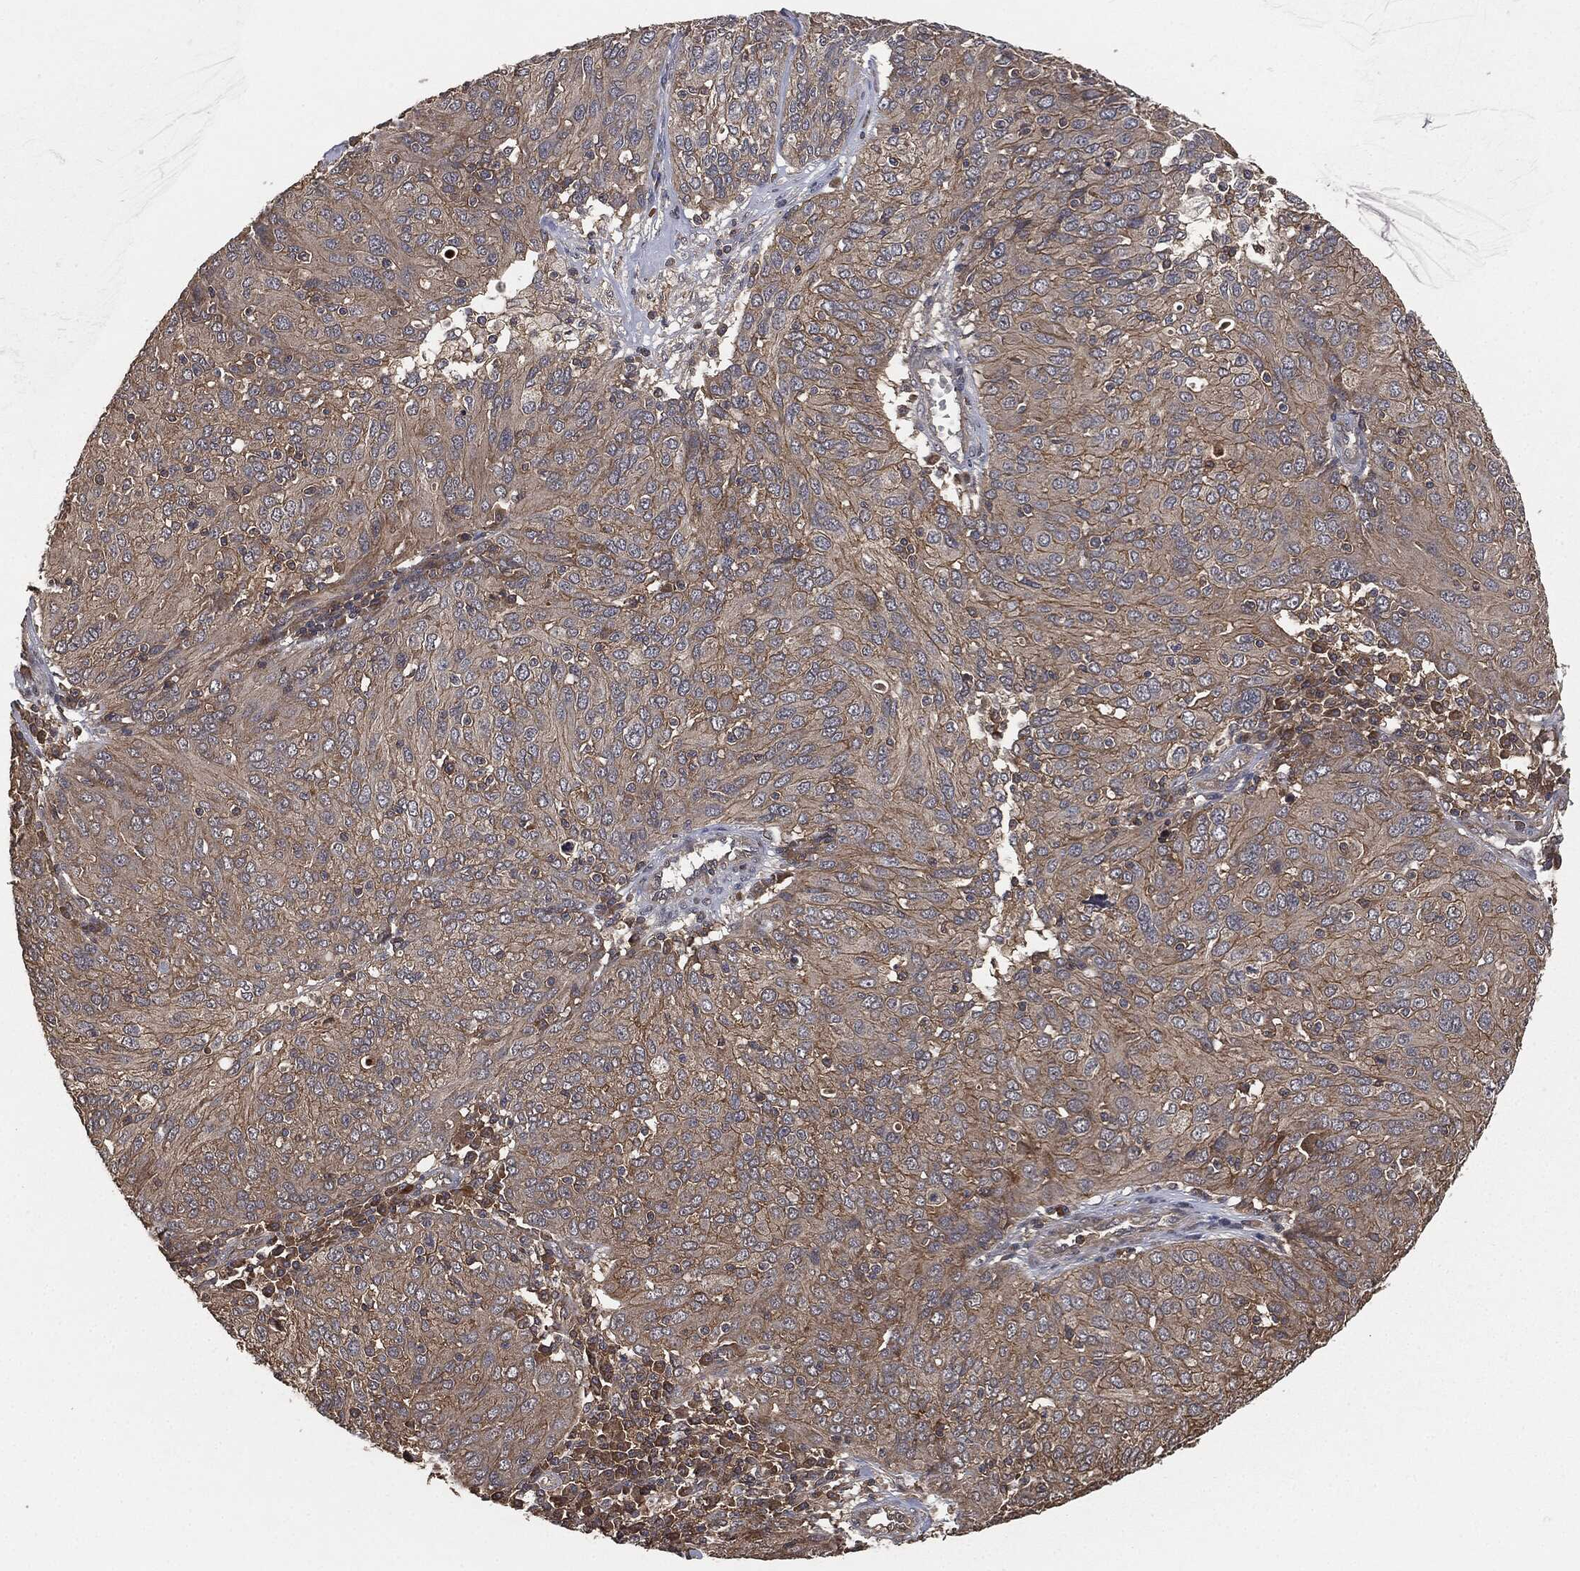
{"staining": {"intensity": "moderate", "quantity": "<25%", "location": "cytoplasmic/membranous"}, "tissue": "ovarian cancer", "cell_type": "Tumor cells", "image_type": "cancer", "snomed": [{"axis": "morphology", "description": "Carcinoma, endometroid"}, {"axis": "topography", "description": "Ovary"}], "caption": "Immunohistochemical staining of ovarian endometroid carcinoma demonstrates moderate cytoplasmic/membranous protein expression in about <25% of tumor cells.", "gene": "ERBIN", "patient": {"sex": "female", "age": 50}}